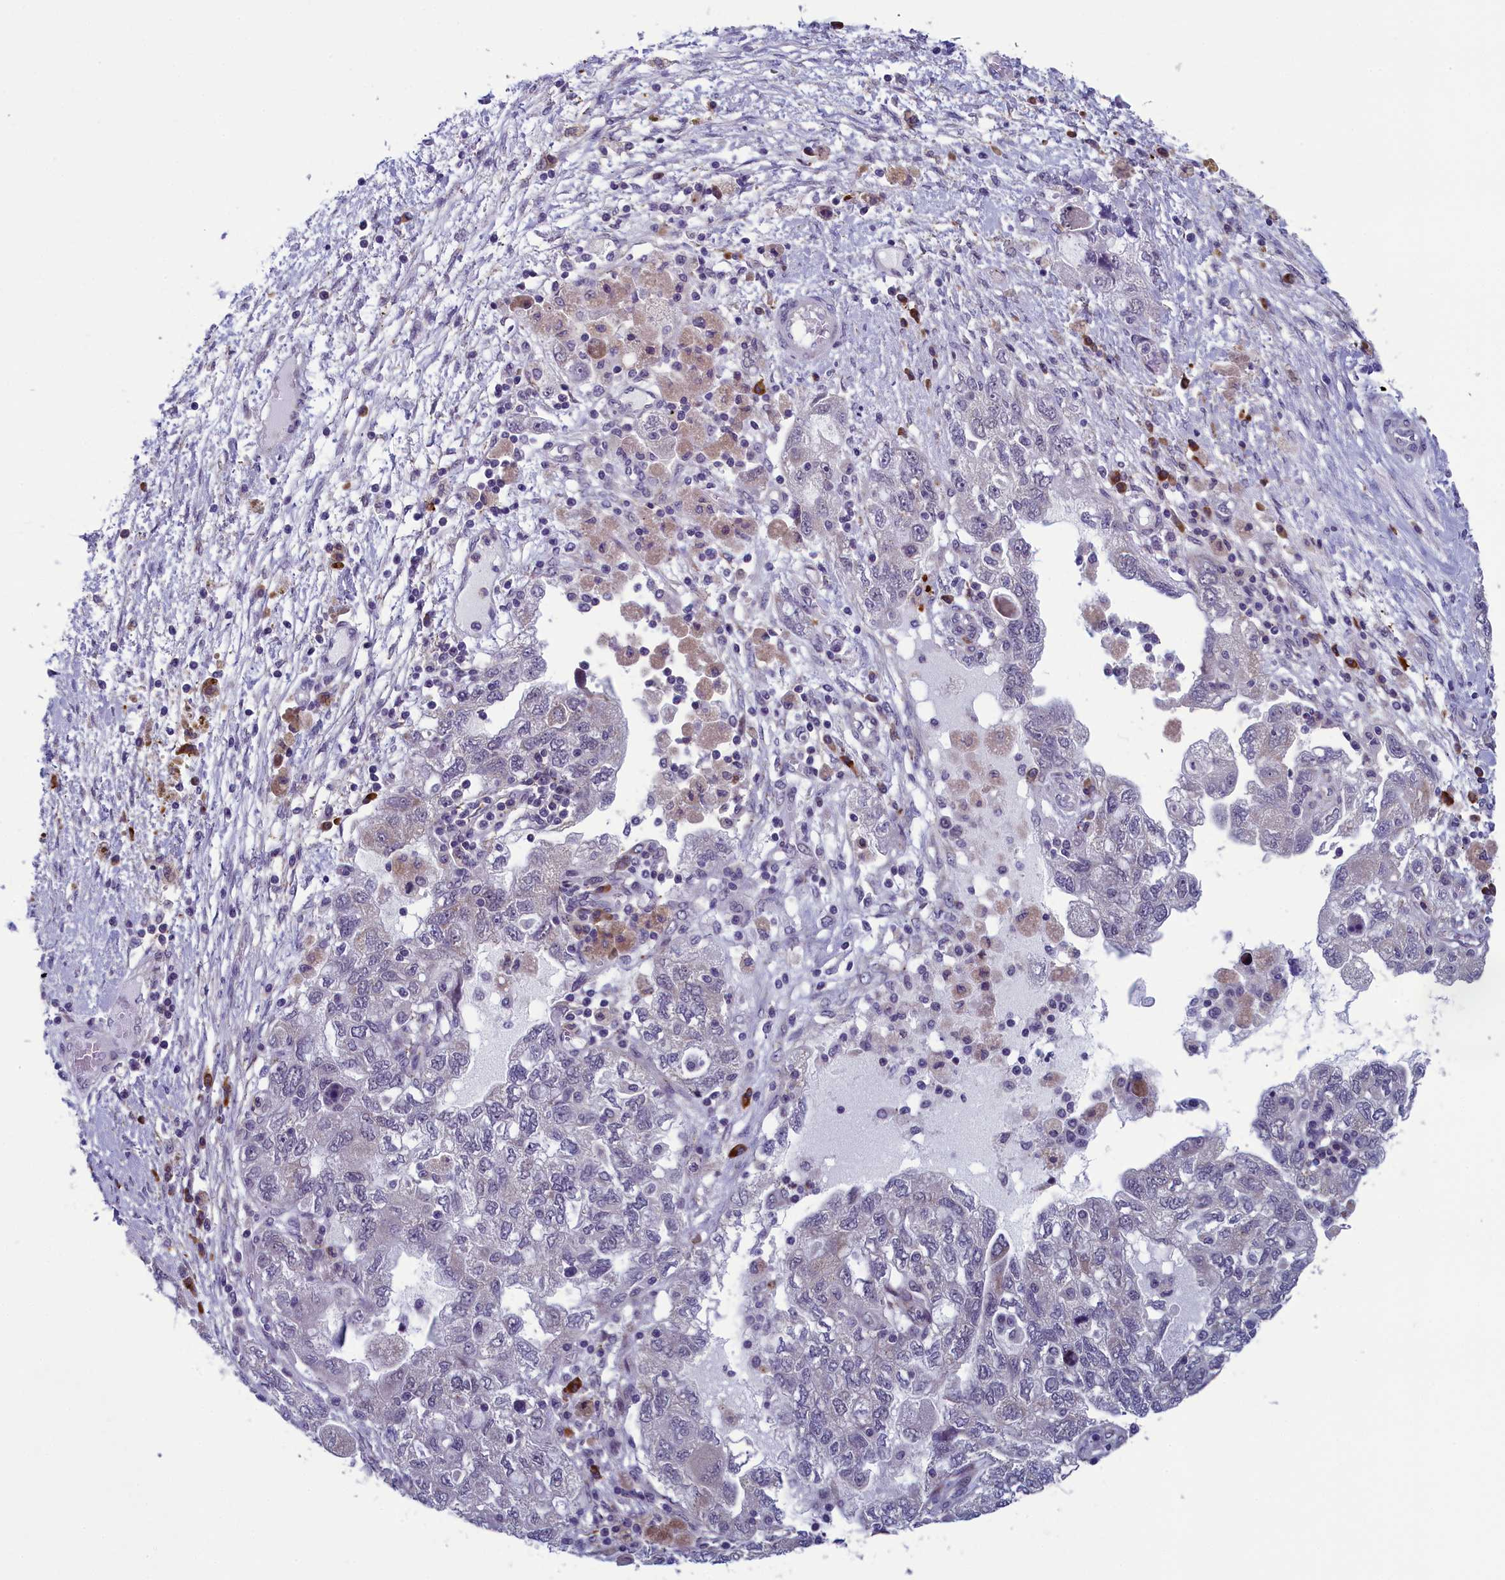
{"staining": {"intensity": "negative", "quantity": "none", "location": "none"}, "tissue": "ovarian cancer", "cell_type": "Tumor cells", "image_type": "cancer", "snomed": [{"axis": "morphology", "description": "Carcinoma, NOS"}, {"axis": "morphology", "description": "Cystadenocarcinoma, serous, NOS"}, {"axis": "topography", "description": "Ovary"}], "caption": "Image shows no protein expression in tumor cells of ovarian cancer tissue.", "gene": "CNEP1R1", "patient": {"sex": "female", "age": 69}}